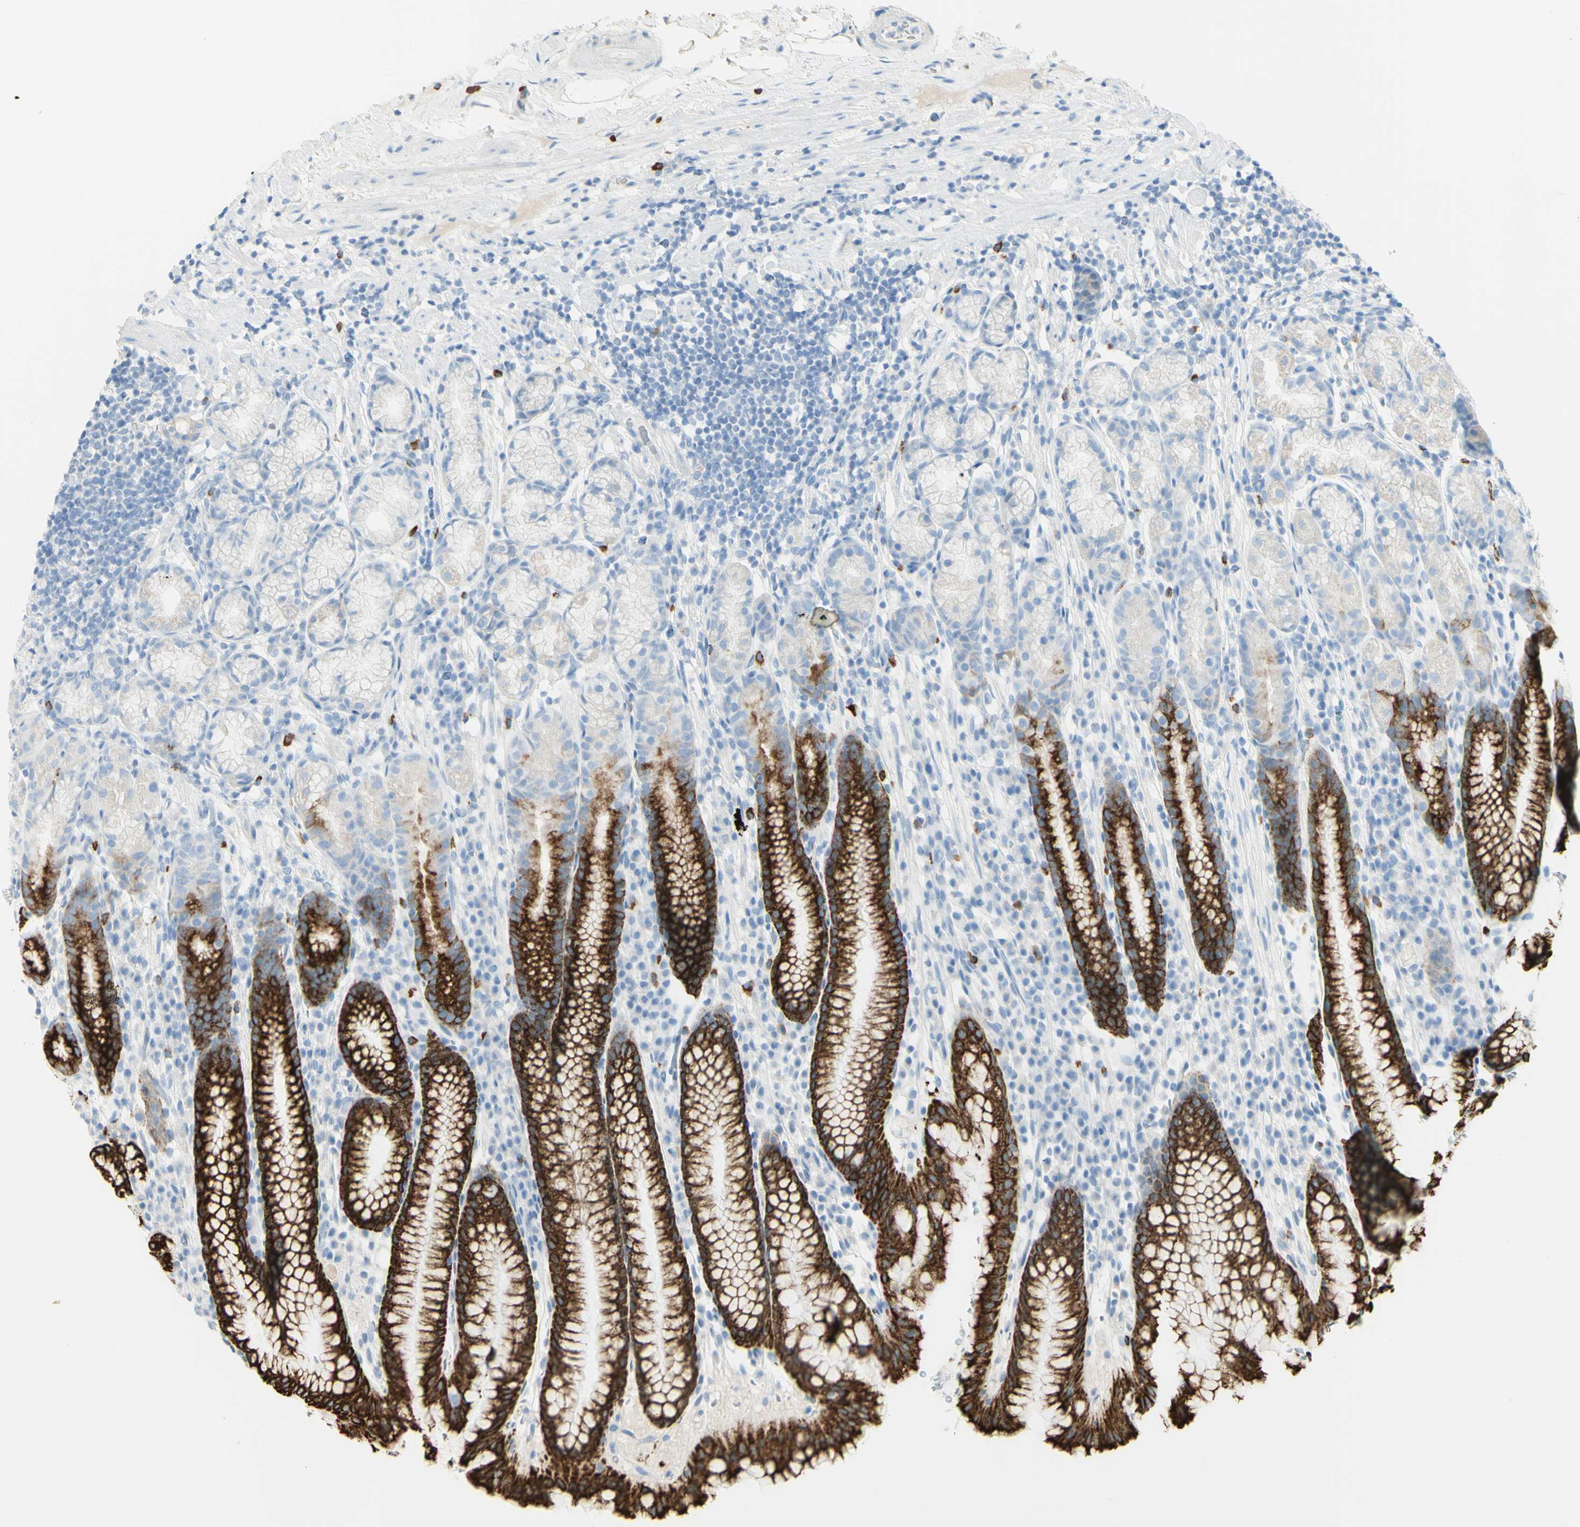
{"staining": {"intensity": "strong", "quantity": "25%-75%", "location": "cytoplasmic/membranous"}, "tissue": "stomach", "cell_type": "Glandular cells", "image_type": "normal", "snomed": [{"axis": "morphology", "description": "Normal tissue, NOS"}, {"axis": "topography", "description": "Stomach, lower"}], "caption": "About 25%-75% of glandular cells in normal stomach exhibit strong cytoplasmic/membranous protein positivity as visualized by brown immunohistochemical staining.", "gene": "LETM1", "patient": {"sex": "male", "age": 52}}